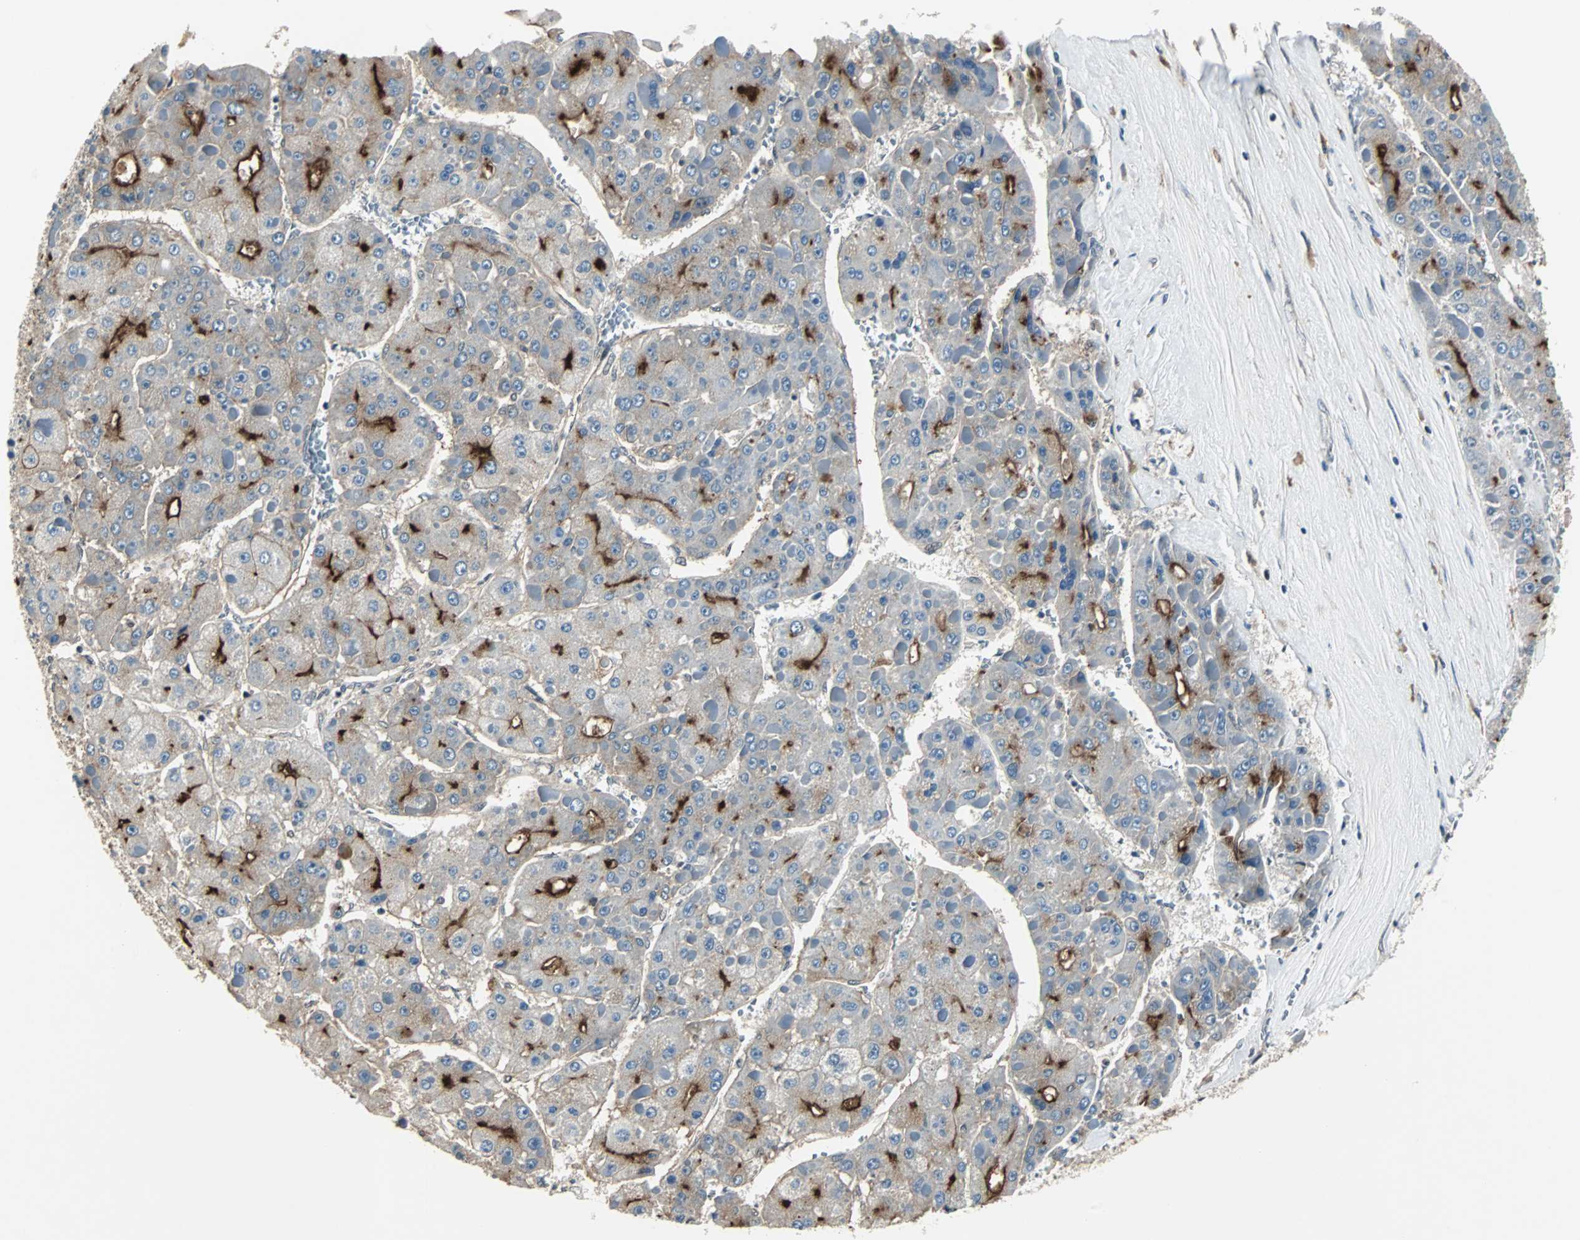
{"staining": {"intensity": "strong", "quantity": "25%-75%", "location": "cytoplasmic/membranous"}, "tissue": "liver cancer", "cell_type": "Tumor cells", "image_type": "cancer", "snomed": [{"axis": "morphology", "description": "Carcinoma, Hepatocellular, NOS"}, {"axis": "topography", "description": "Liver"}], "caption": "This is an image of immunohistochemistry staining of liver cancer (hepatocellular carcinoma), which shows strong expression in the cytoplasmic/membranous of tumor cells.", "gene": "MKX", "patient": {"sex": "female", "age": 73}}